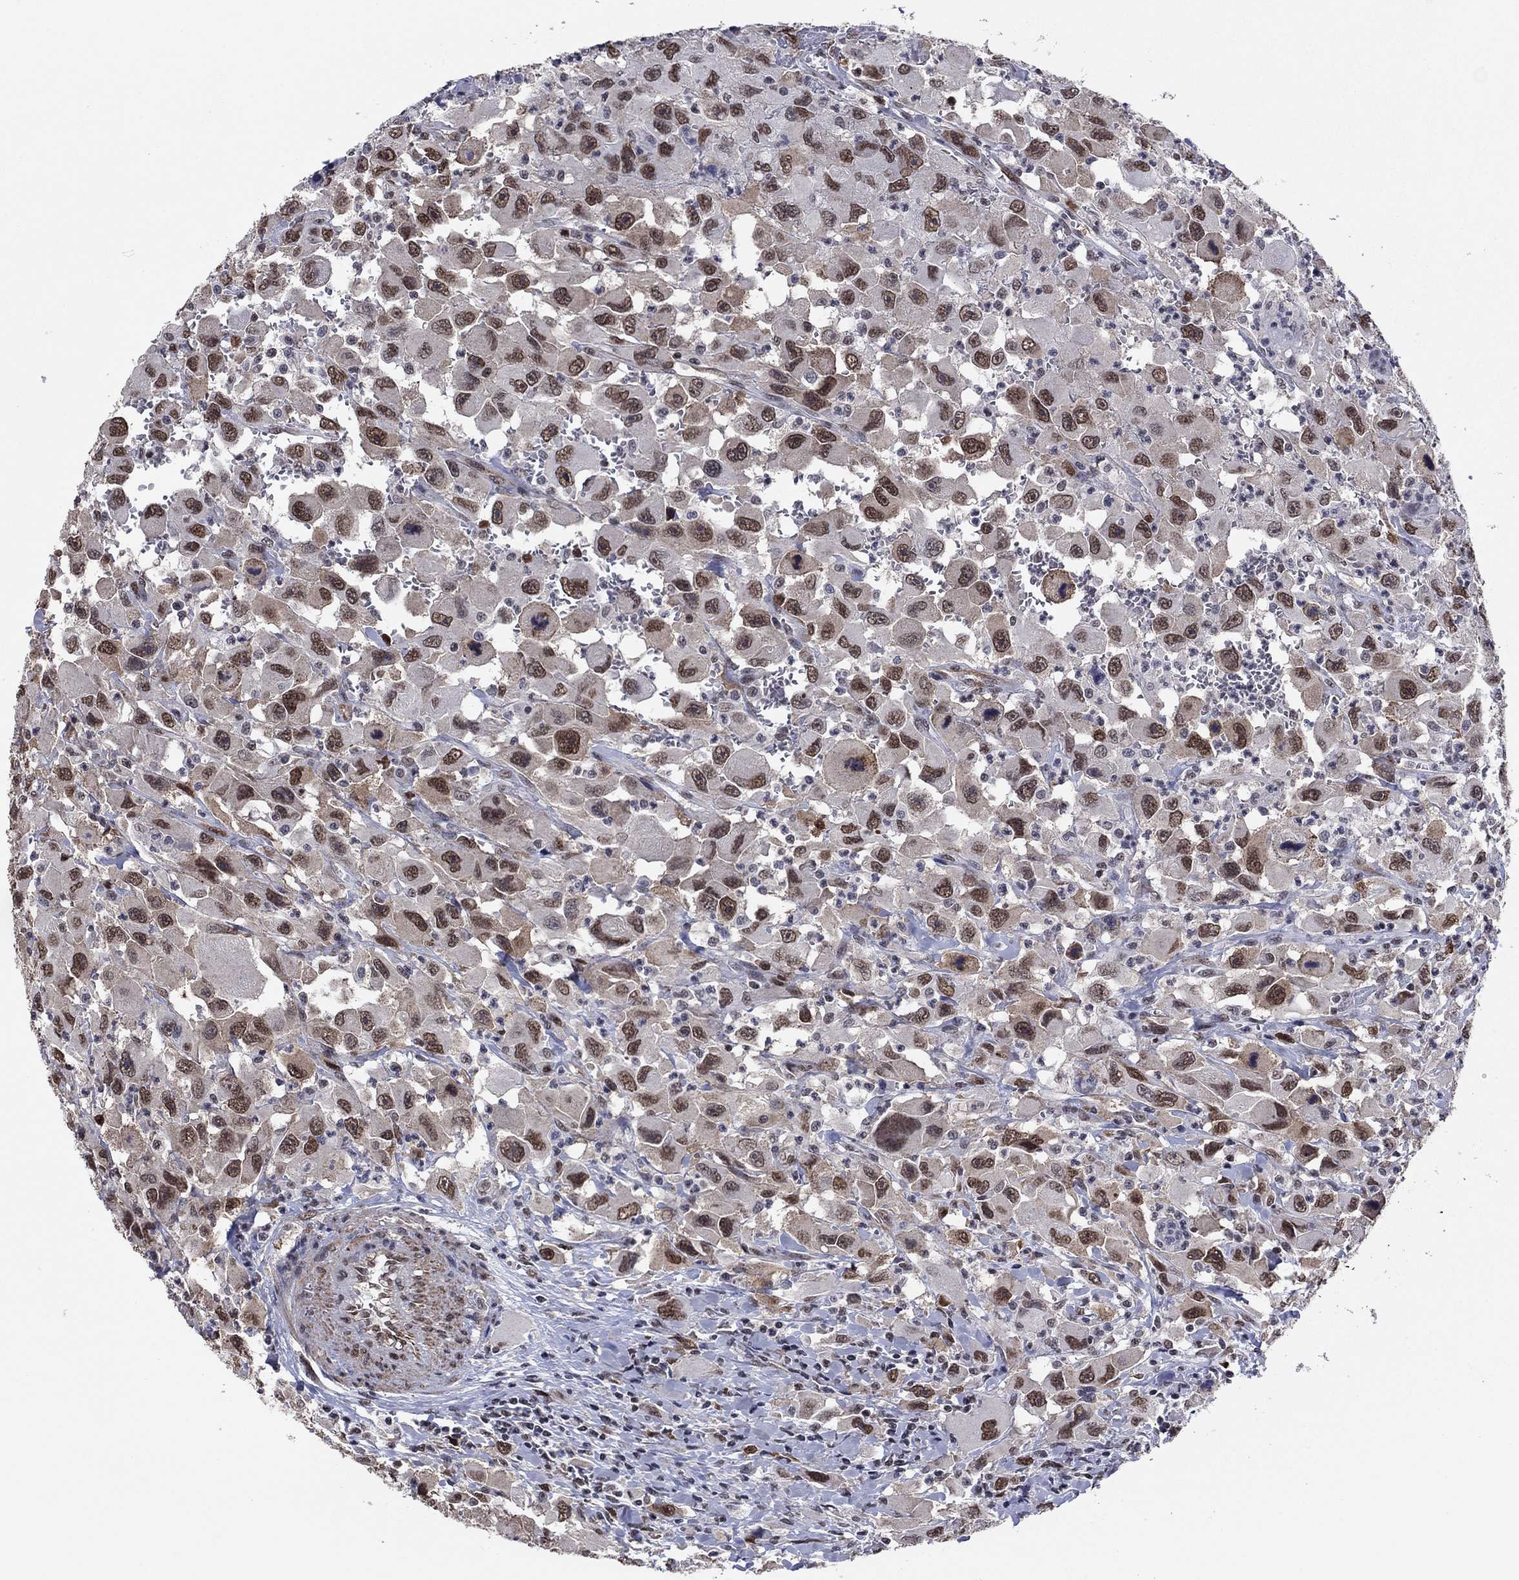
{"staining": {"intensity": "strong", "quantity": "25%-75%", "location": "nuclear"}, "tissue": "head and neck cancer", "cell_type": "Tumor cells", "image_type": "cancer", "snomed": [{"axis": "morphology", "description": "Squamous cell carcinoma, NOS"}, {"axis": "morphology", "description": "Squamous cell carcinoma, metastatic, NOS"}, {"axis": "topography", "description": "Oral tissue"}, {"axis": "topography", "description": "Head-Neck"}], "caption": "Head and neck cancer stained with immunohistochemistry exhibits strong nuclear expression in about 25%-75% of tumor cells.", "gene": "TYMS", "patient": {"sex": "female", "age": 85}}